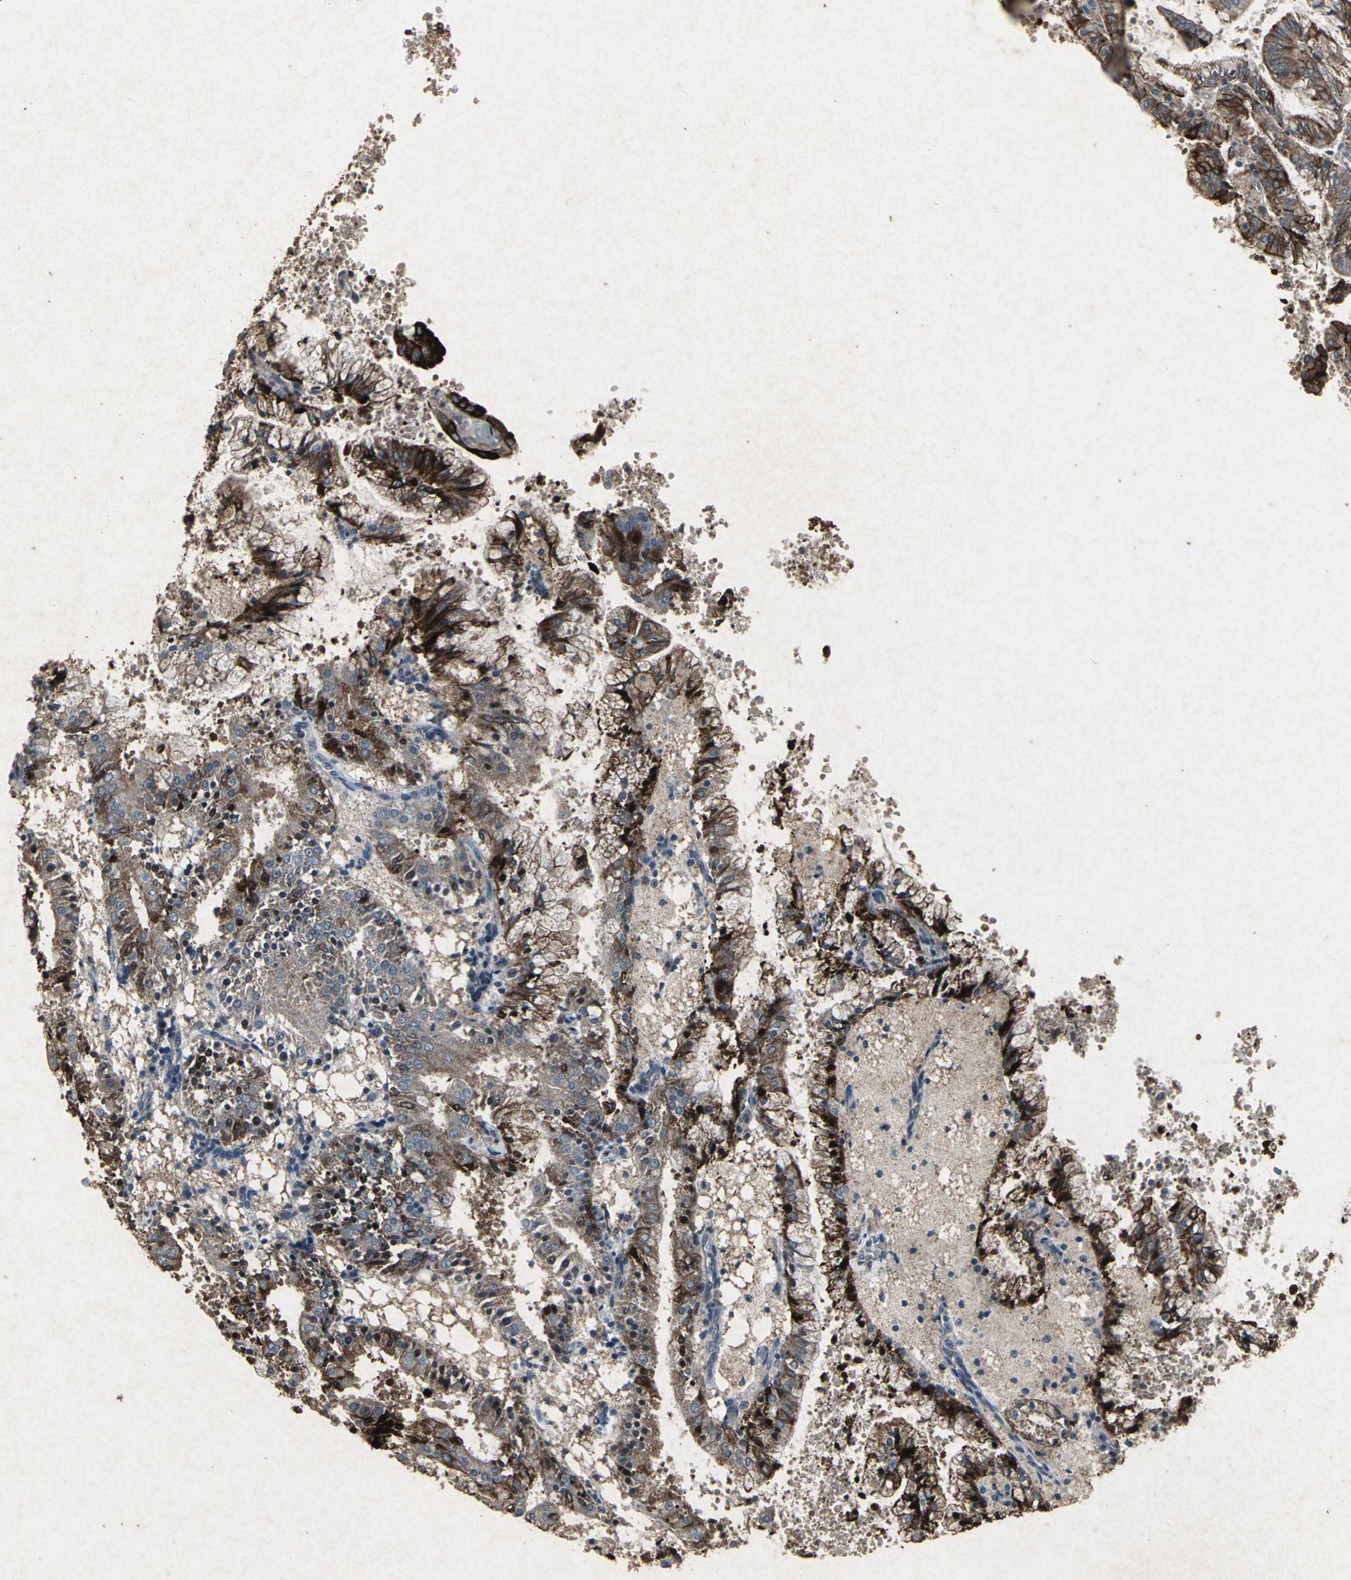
{"staining": {"intensity": "strong", "quantity": ">75%", "location": "cytoplasmic/membranous"}, "tissue": "endometrial cancer", "cell_type": "Tumor cells", "image_type": "cancer", "snomed": [{"axis": "morphology", "description": "Adenocarcinoma, NOS"}, {"axis": "topography", "description": "Endometrium"}], "caption": "A brown stain shows strong cytoplasmic/membranous expression of a protein in endometrial adenocarcinoma tumor cells.", "gene": "CCR9", "patient": {"sex": "female", "age": 63}}